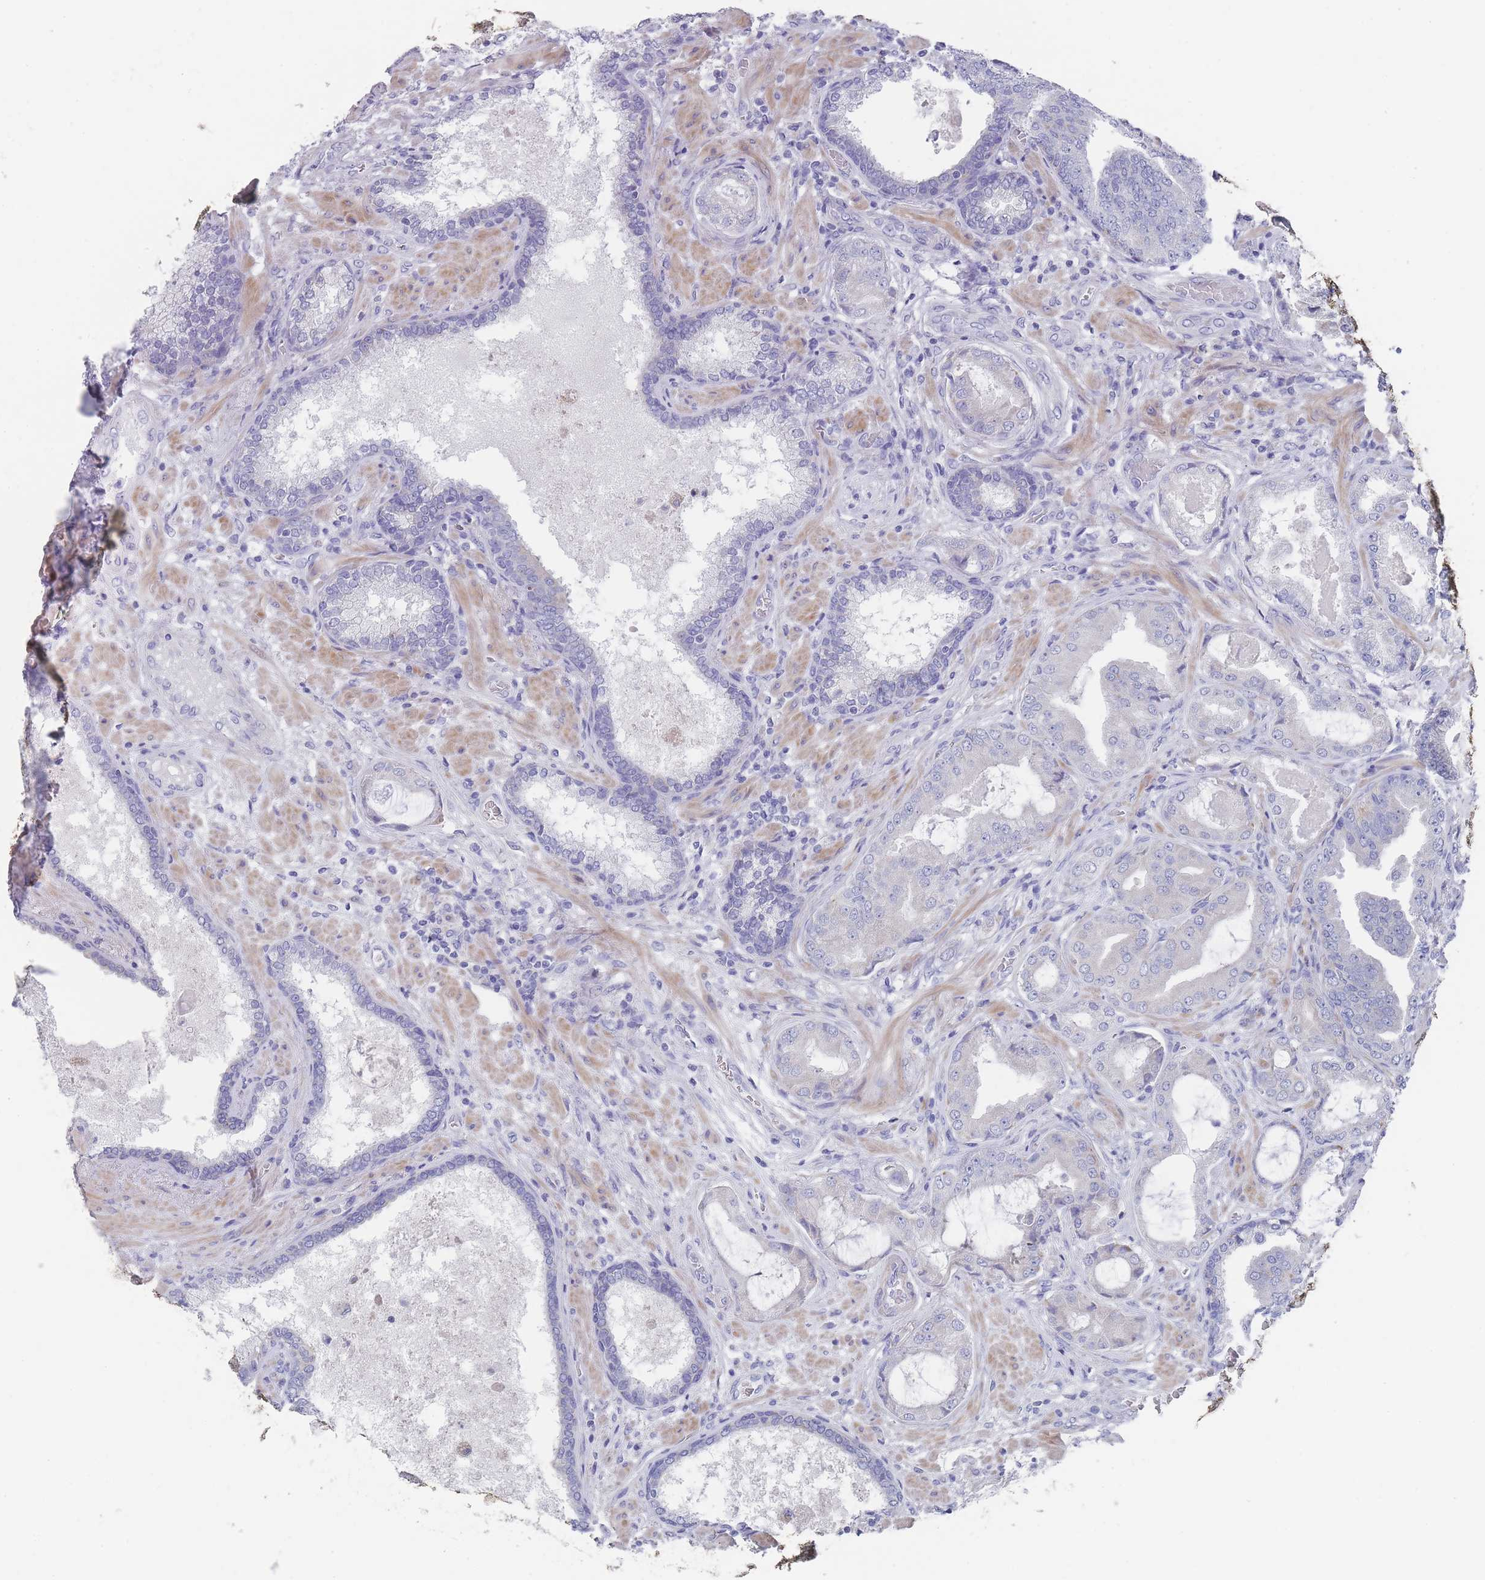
{"staining": {"intensity": "negative", "quantity": "none", "location": "none"}, "tissue": "prostate cancer", "cell_type": "Tumor cells", "image_type": "cancer", "snomed": [{"axis": "morphology", "description": "Adenocarcinoma, High grade"}, {"axis": "topography", "description": "Prostate"}], "caption": "Tumor cells show no significant positivity in prostate cancer.", "gene": "SCCPDH", "patient": {"sex": "male", "age": 68}}